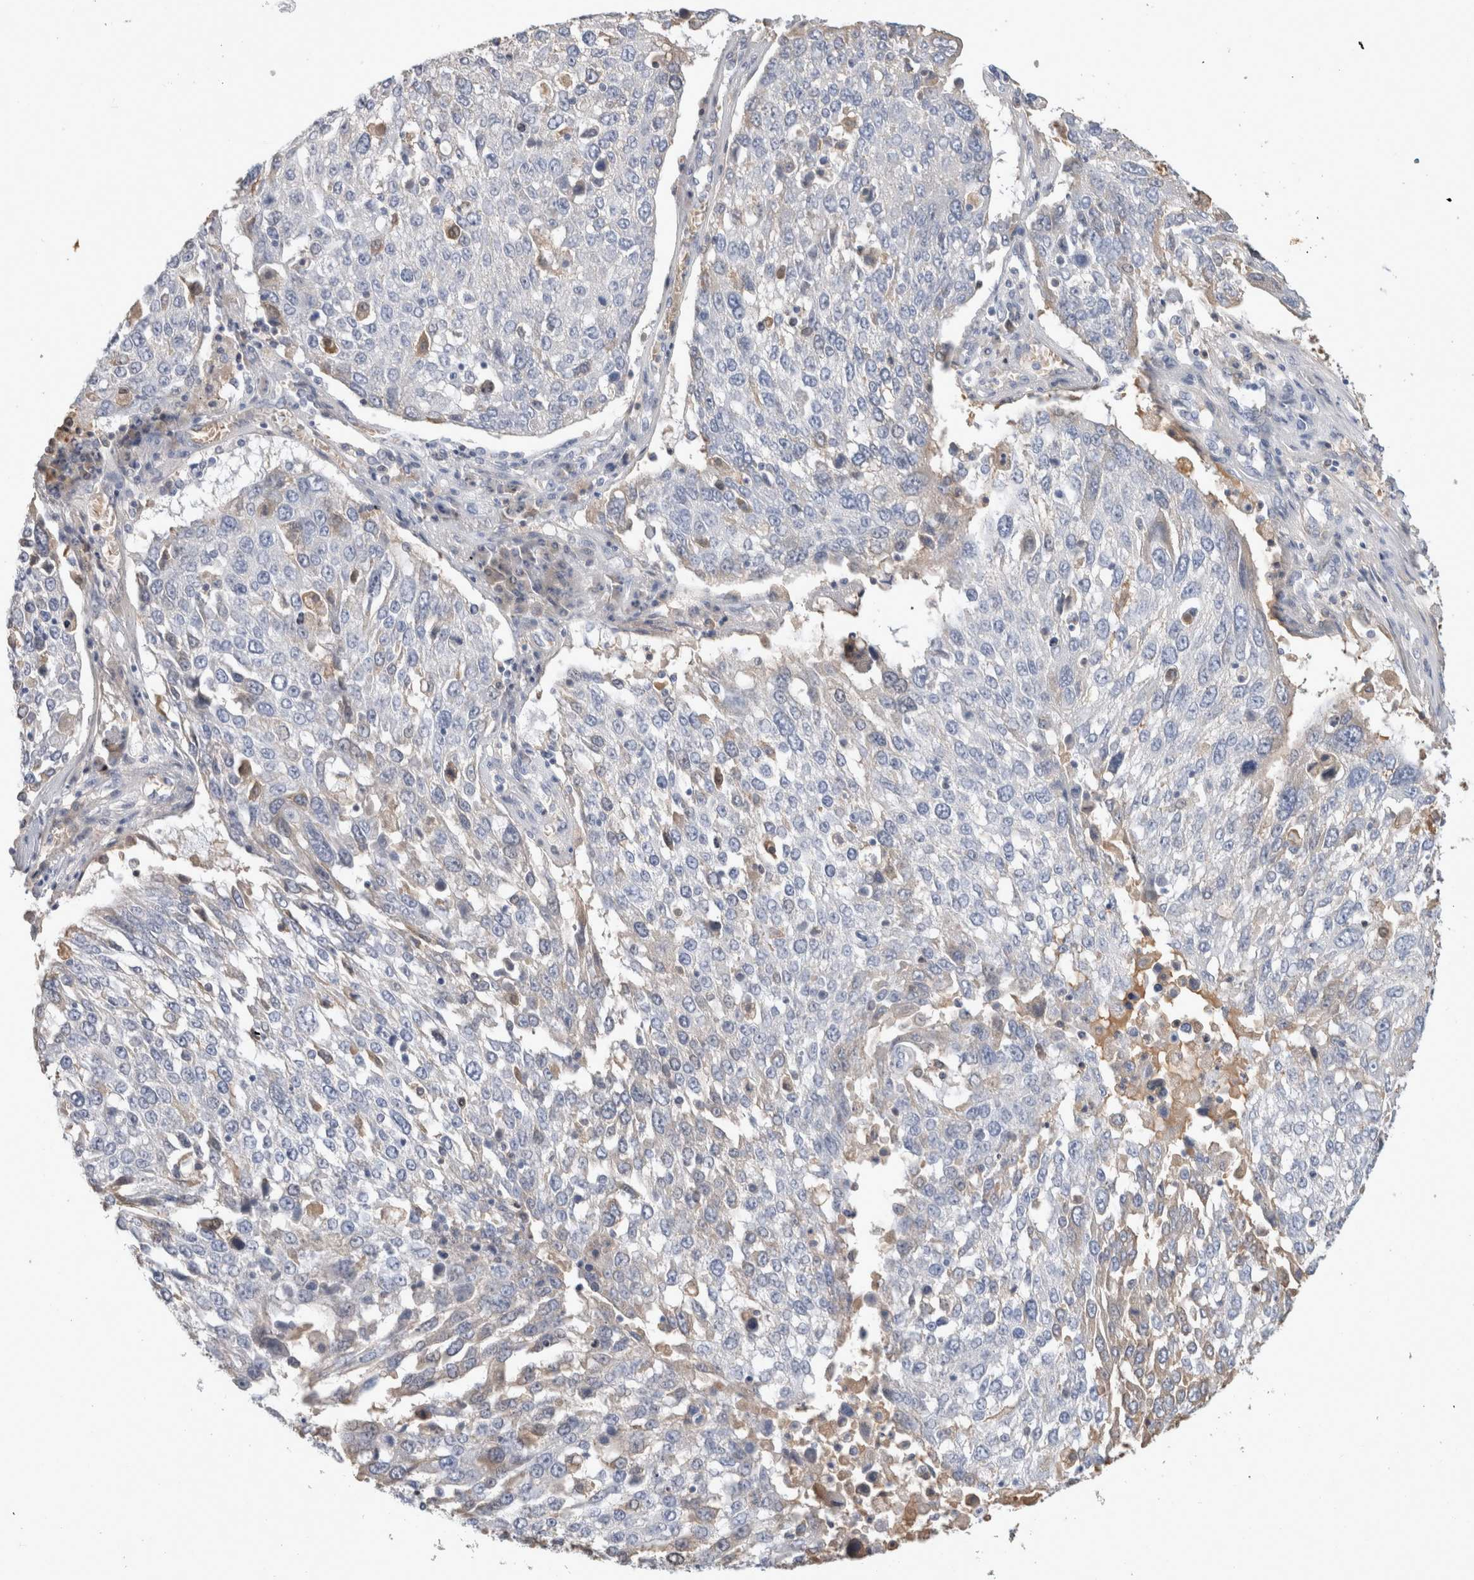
{"staining": {"intensity": "negative", "quantity": "none", "location": "none"}, "tissue": "lung cancer", "cell_type": "Tumor cells", "image_type": "cancer", "snomed": [{"axis": "morphology", "description": "Squamous cell carcinoma, NOS"}, {"axis": "topography", "description": "Lung"}], "caption": "A micrograph of human squamous cell carcinoma (lung) is negative for staining in tumor cells. The staining is performed using DAB brown chromogen with nuclei counter-stained in using hematoxylin.", "gene": "SCGB1A1", "patient": {"sex": "male", "age": 65}}